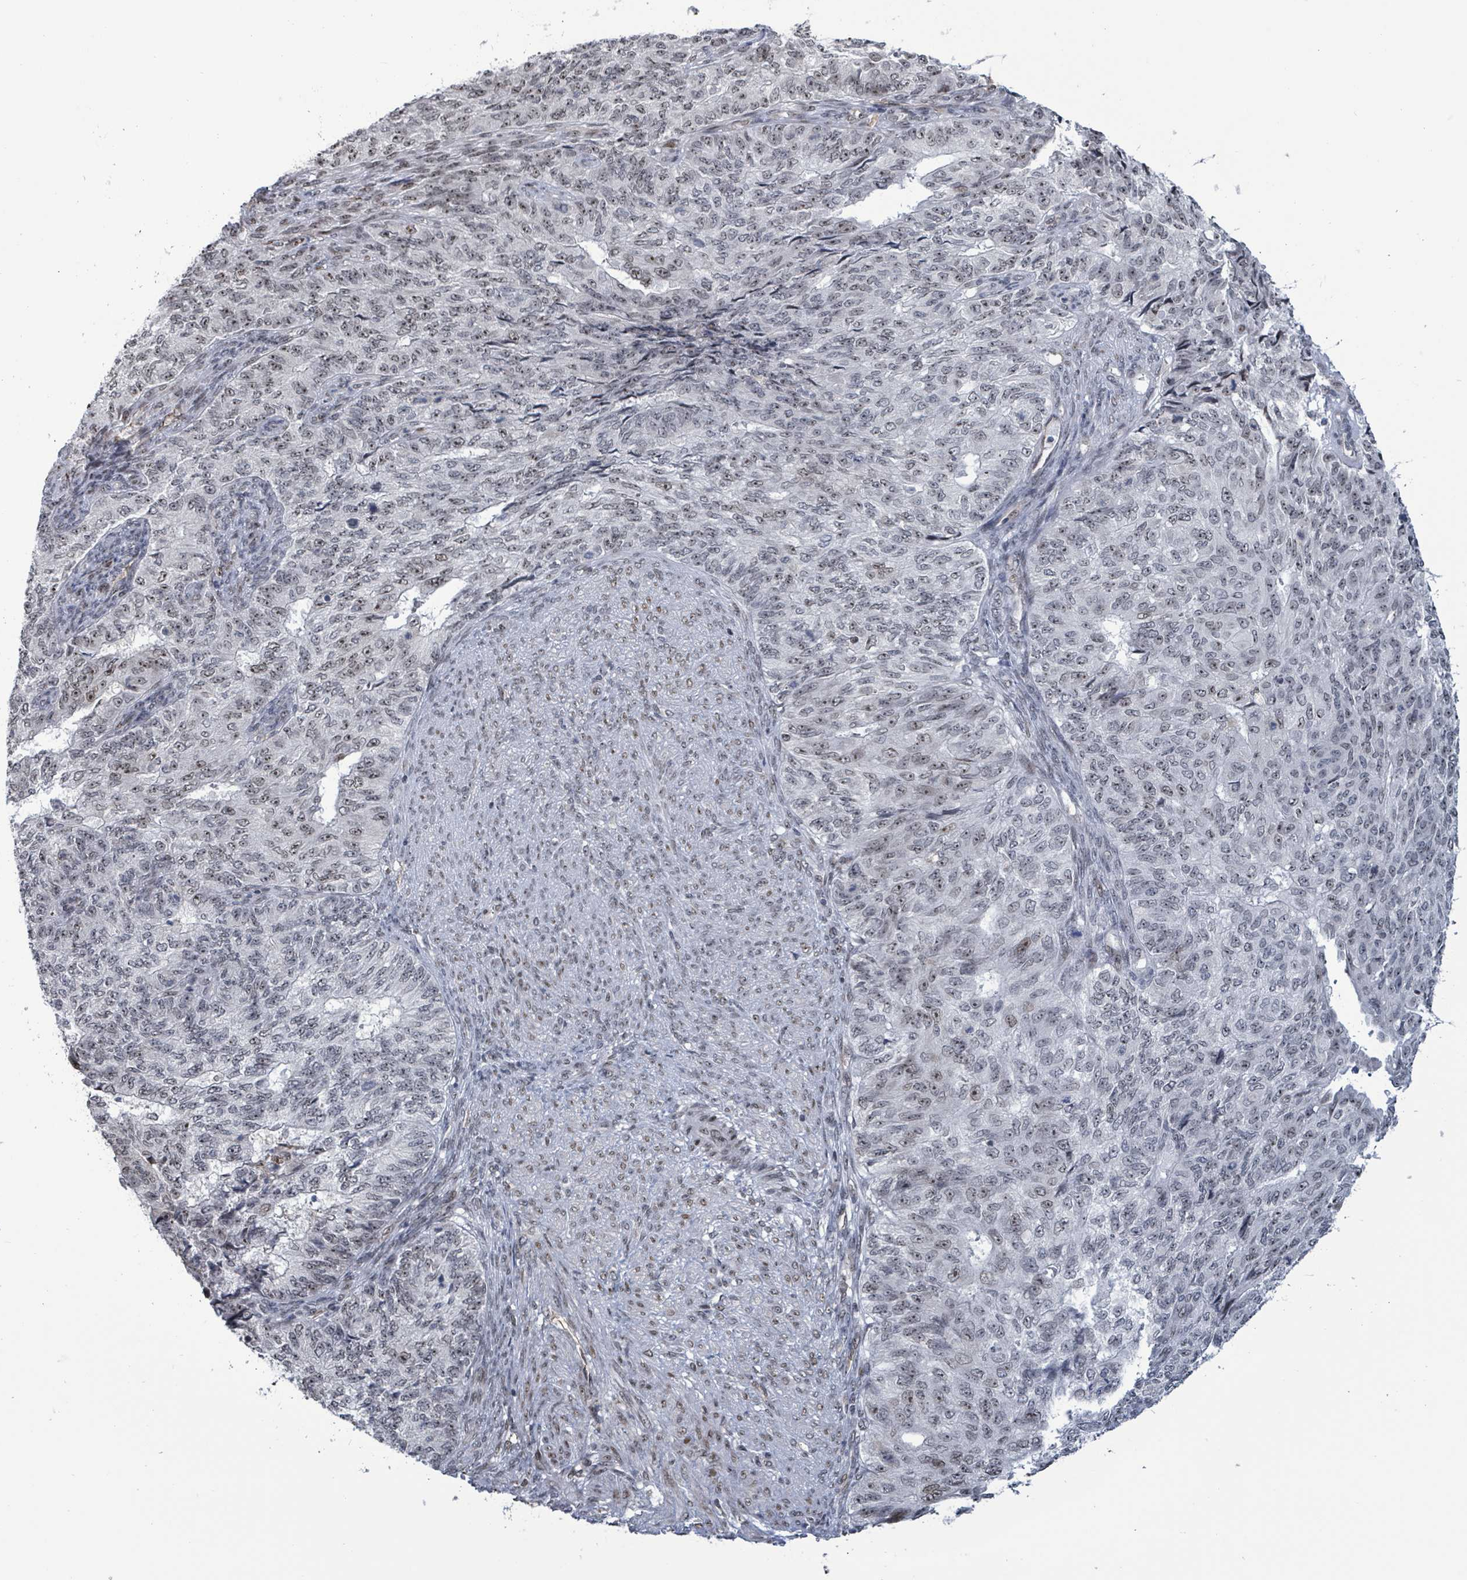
{"staining": {"intensity": "weak", "quantity": "<25%", "location": "nuclear"}, "tissue": "endometrial cancer", "cell_type": "Tumor cells", "image_type": "cancer", "snomed": [{"axis": "morphology", "description": "Adenocarcinoma, NOS"}, {"axis": "topography", "description": "Endometrium"}], "caption": "Immunohistochemistry photomicrograph of neoplastic tissue: human endometrial cancer stained with DAB (3,3'-diaminobenzidine) exhibits no significant protein staining in tumor cells. The staining is performed using DAB (3,3'-diaminobenzidine) brown chromogen with nuclei counter-stained in using hematoxylin.", "gene": "RRN3", "patient": {"sex": "female", "age": 32}}